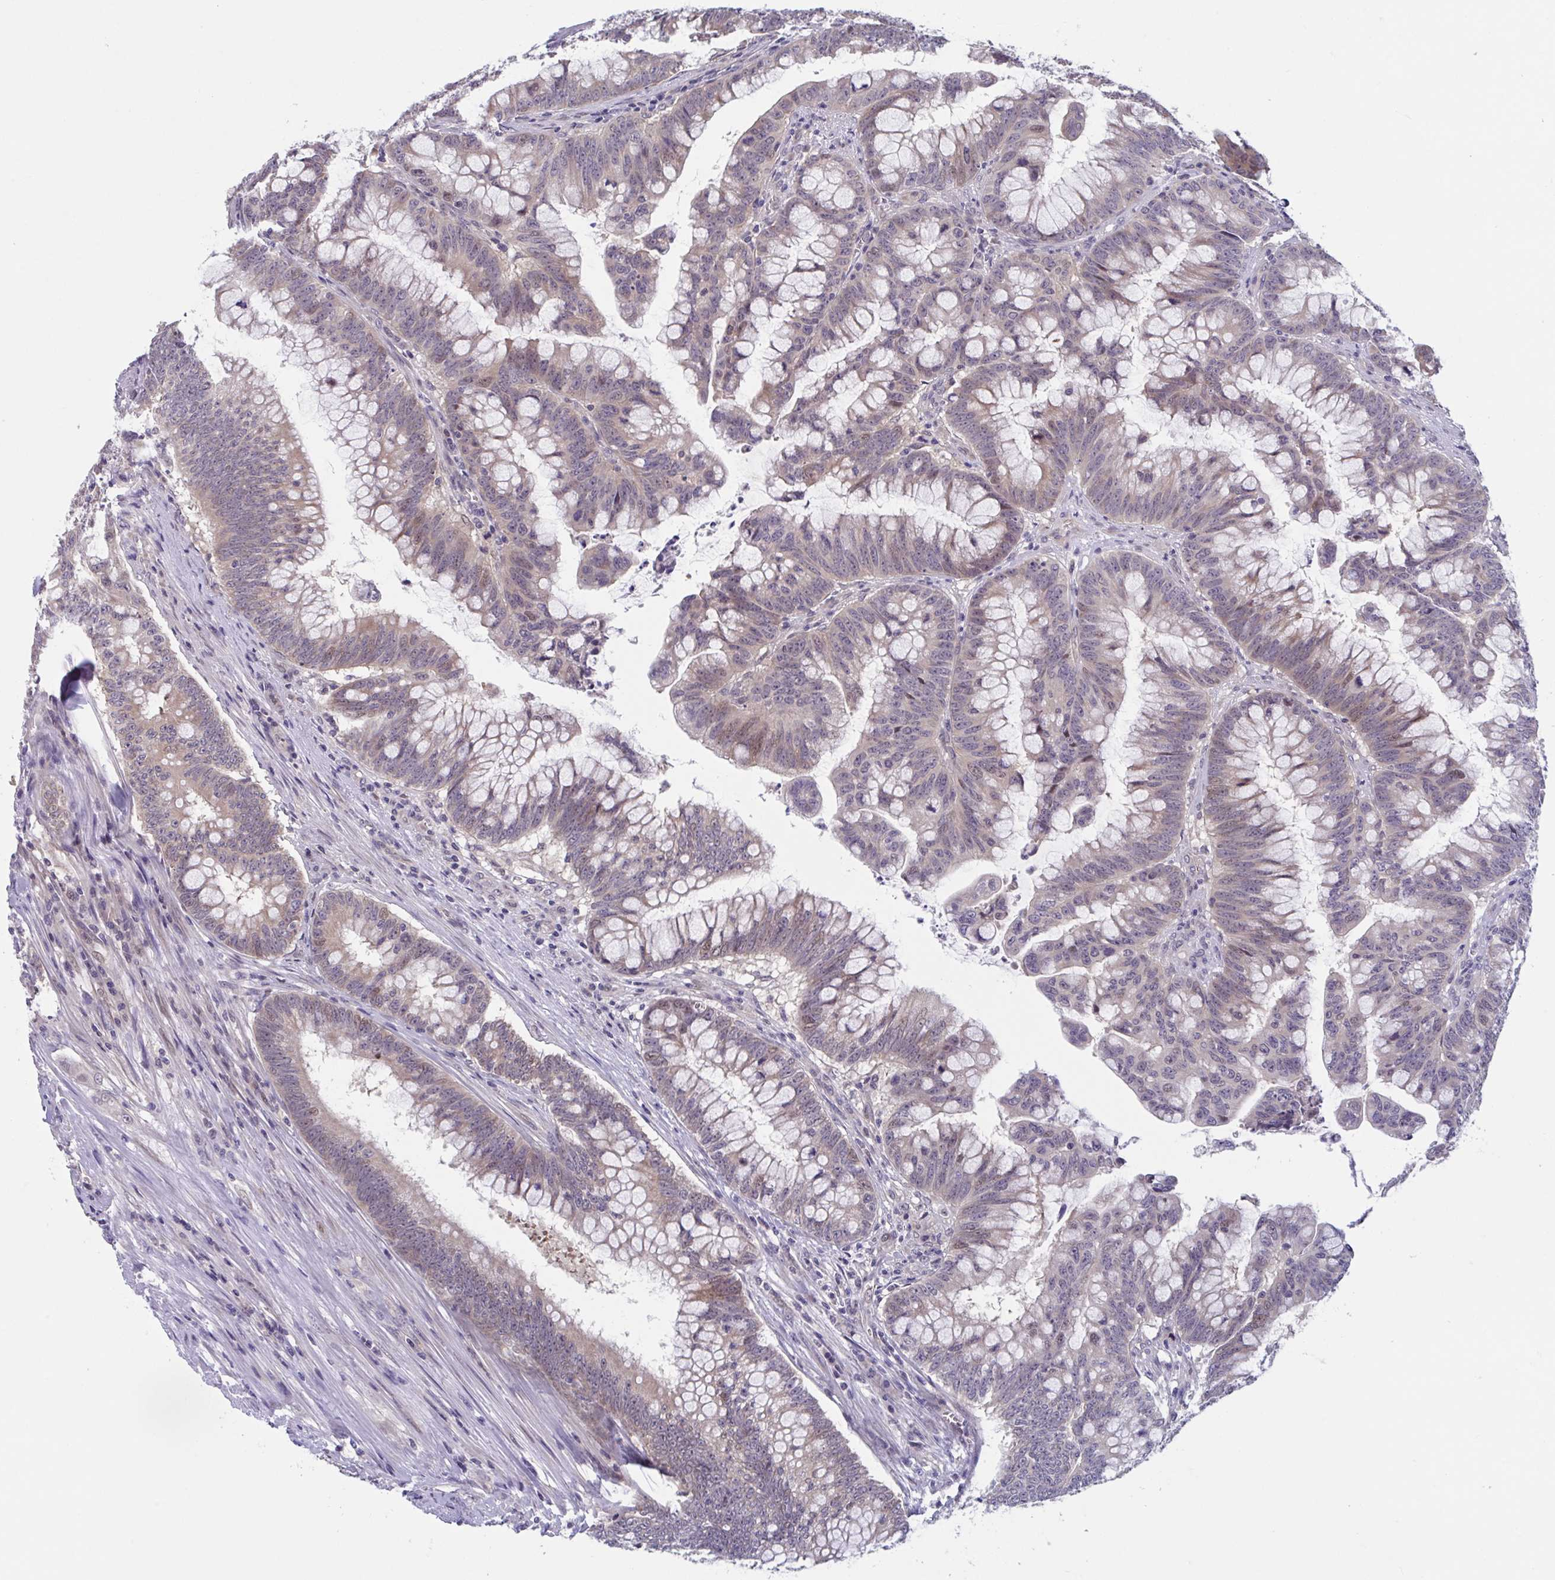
{"staining": {"intensity": "moderate", "quantity": "<25%", "location": "cytoplasmic/membranous,nuclear"}, "tissue": "colorectal cancer", "cell_type": "Tumor cells", "image_type": "cancer", "snomed": [{"axis": "morphology", "description": "Adenocarcinoma, NOS"}, {"axis": "topography", "description": "Colon"}], "caption": "There is low levels of moderate cytoplasmic/membranous and nuclear positivity in tumor cells of adenocarcinoma (colorectal), as demonstrated by immunohistochemical staining (brown color).", "gene": "RIOK1", "patient": {"sex": "male", "age": 62}}